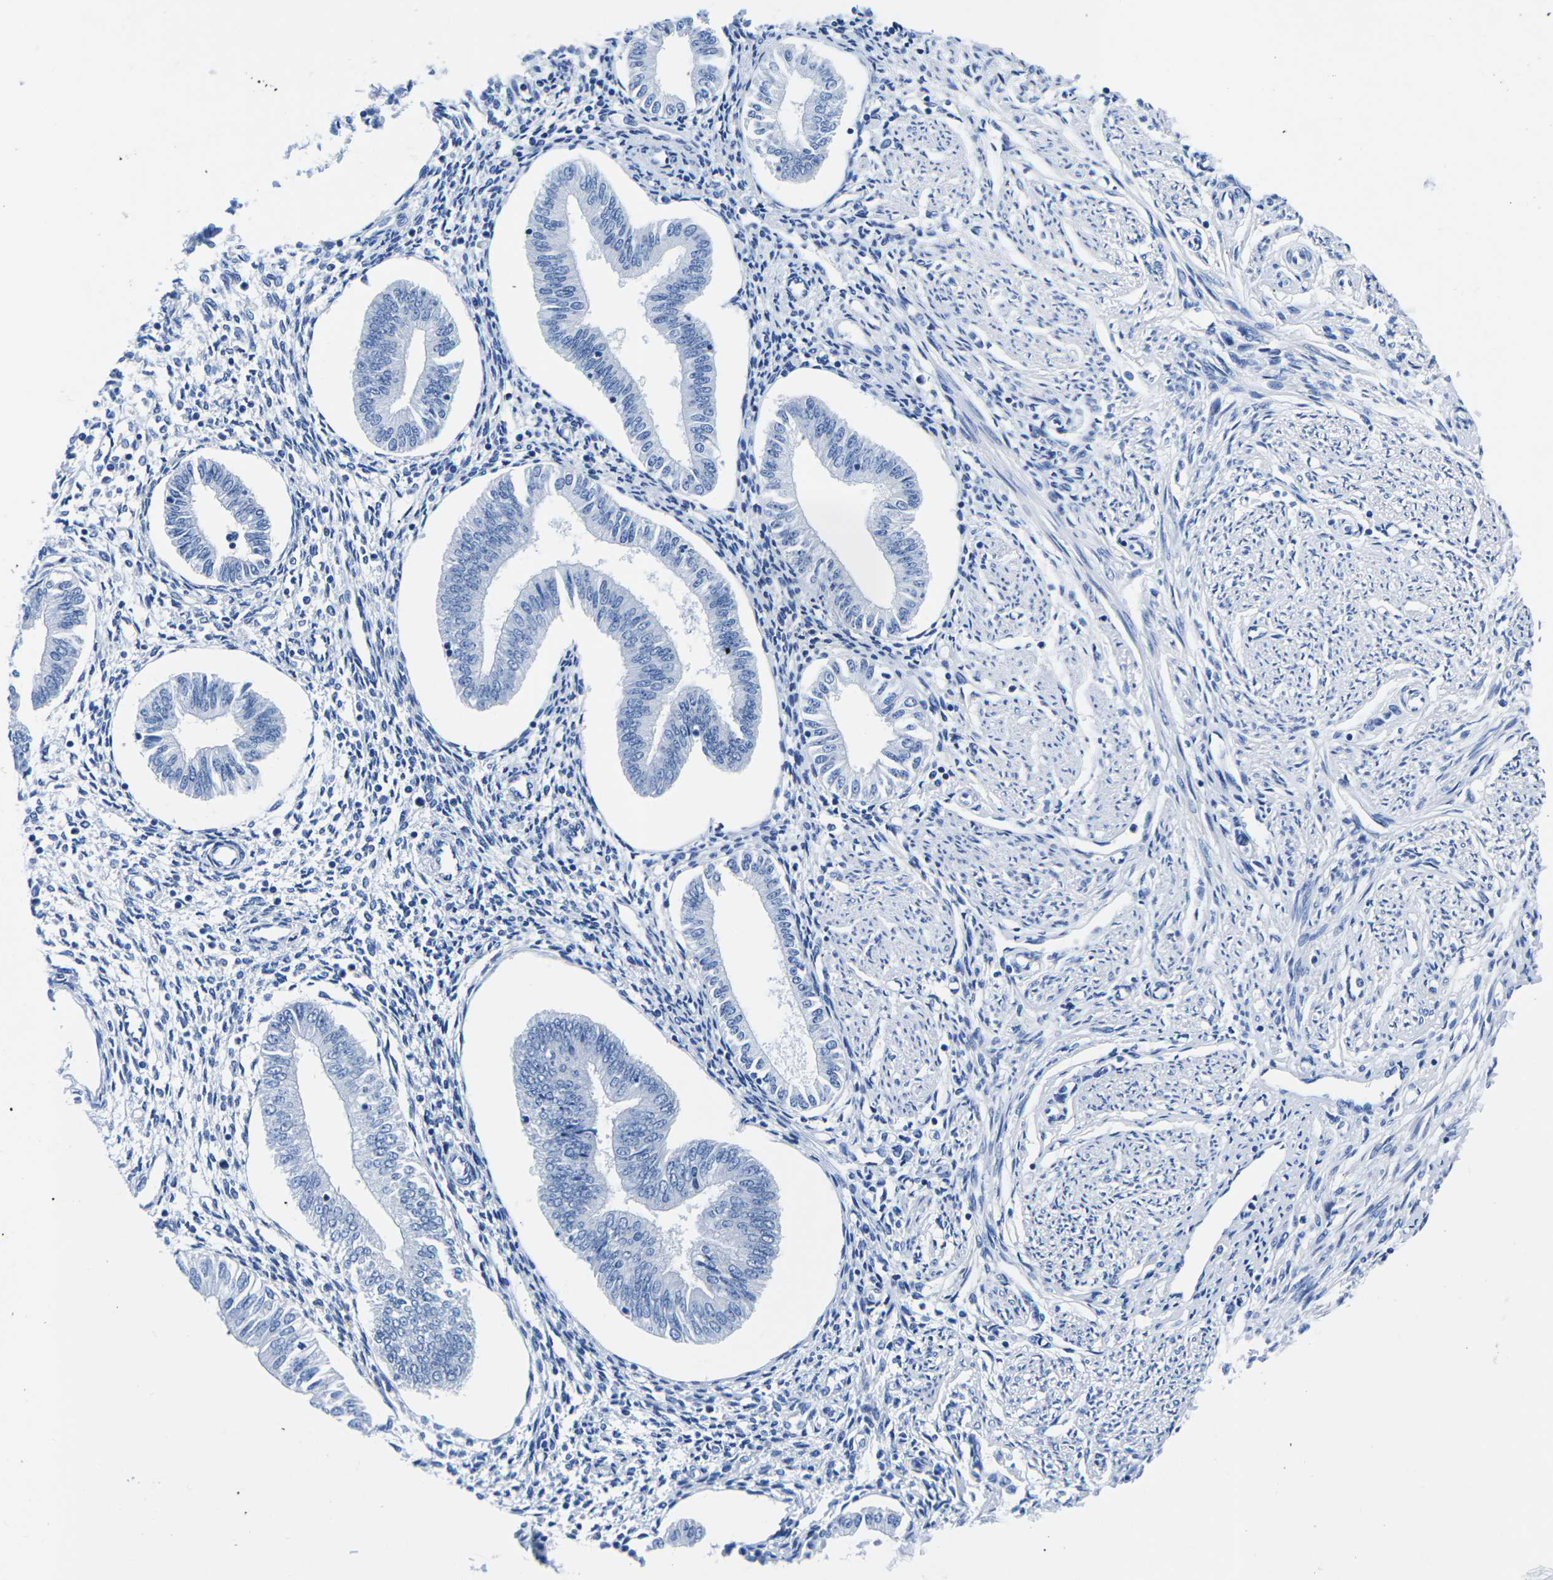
{"staining": {"intensity": "negative", "quantity": "none", "location": "none"}, "tissue": "endometrium", "cell_type": "Cells in endometrial stroma", "image_type": "normal", "snomed": [{"axis": "morphology", "description": "Normal tissue, NOS"}, {"axis": "topography", "description": "Endometrium"}], "caption": "This is a image of immunohistochemistry staining of unremarkable endometrium, which shows no staining in cells in endometrial stroma.", "gene": "CYP1A2", "patient": {"sex": "female", "age": 50}}